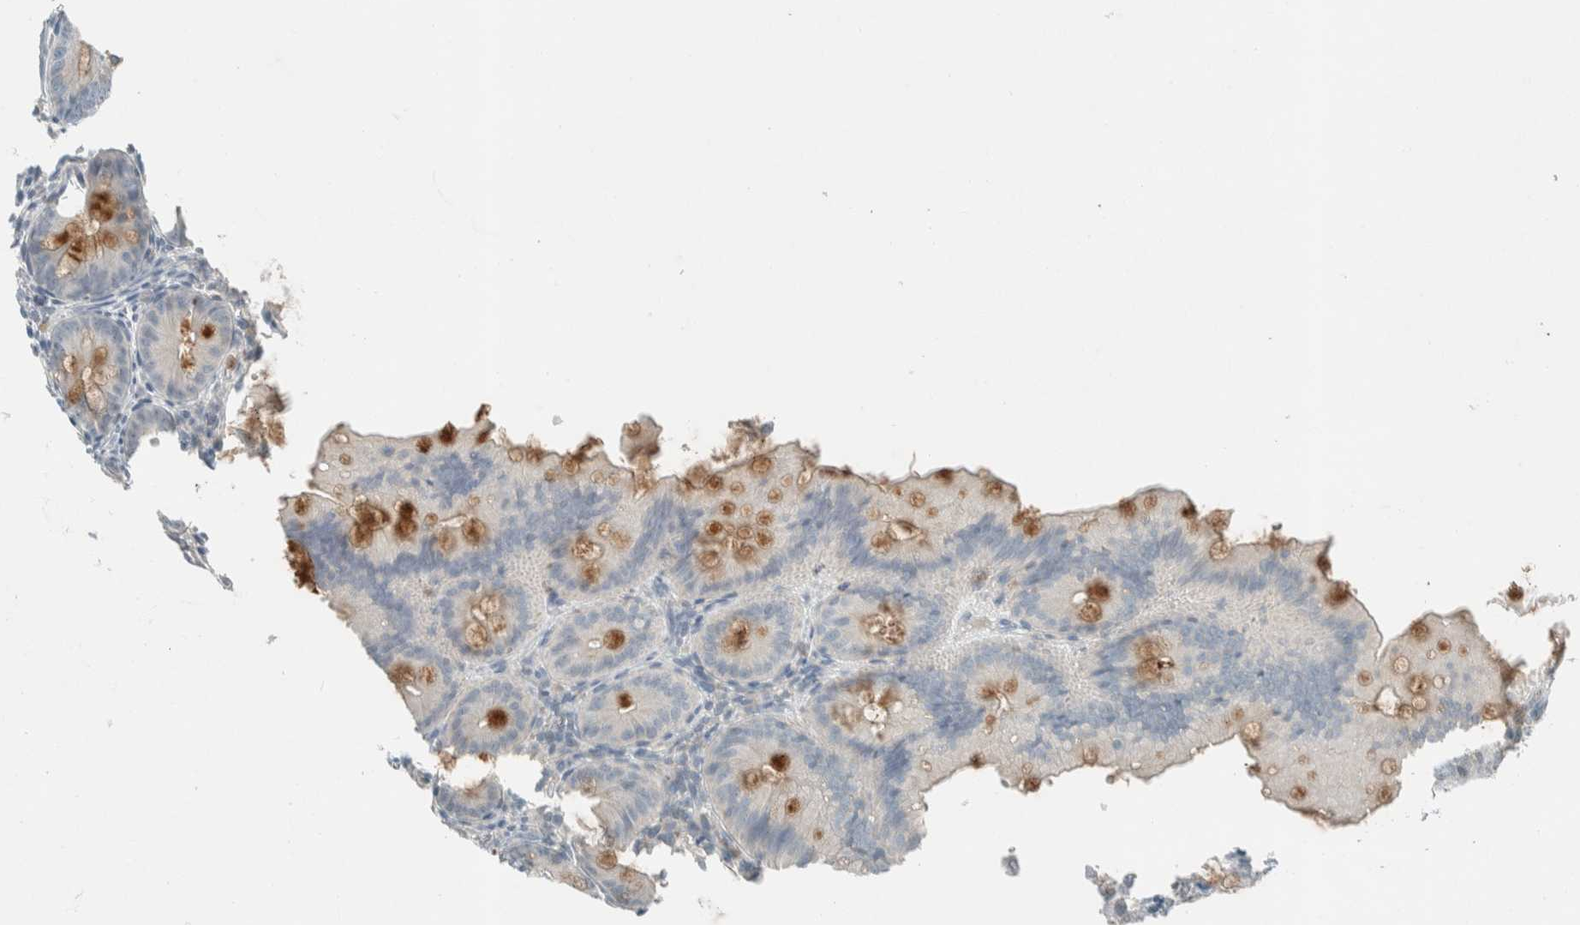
{"staining": {"intensity": "moderate", "quantity": "25%-75%", "location": "cytoplasmic/membranous"}, "tissue": "appendix", "cell_type": "Glandular cells", "image_type": "normal", "snomed": [{"axis": "morphology", "description": "Normal tissue, NOS"}, {"axis": "topography", "description": "Appendix"}], "caption": "Appendix stained for a protein (brown) shows moderate cytoplasmic/membranous positive positivity in about 25%-75% of glandular cells.", "gene": "CERCAM", "patient": {"sex": "male", "age": 1}}